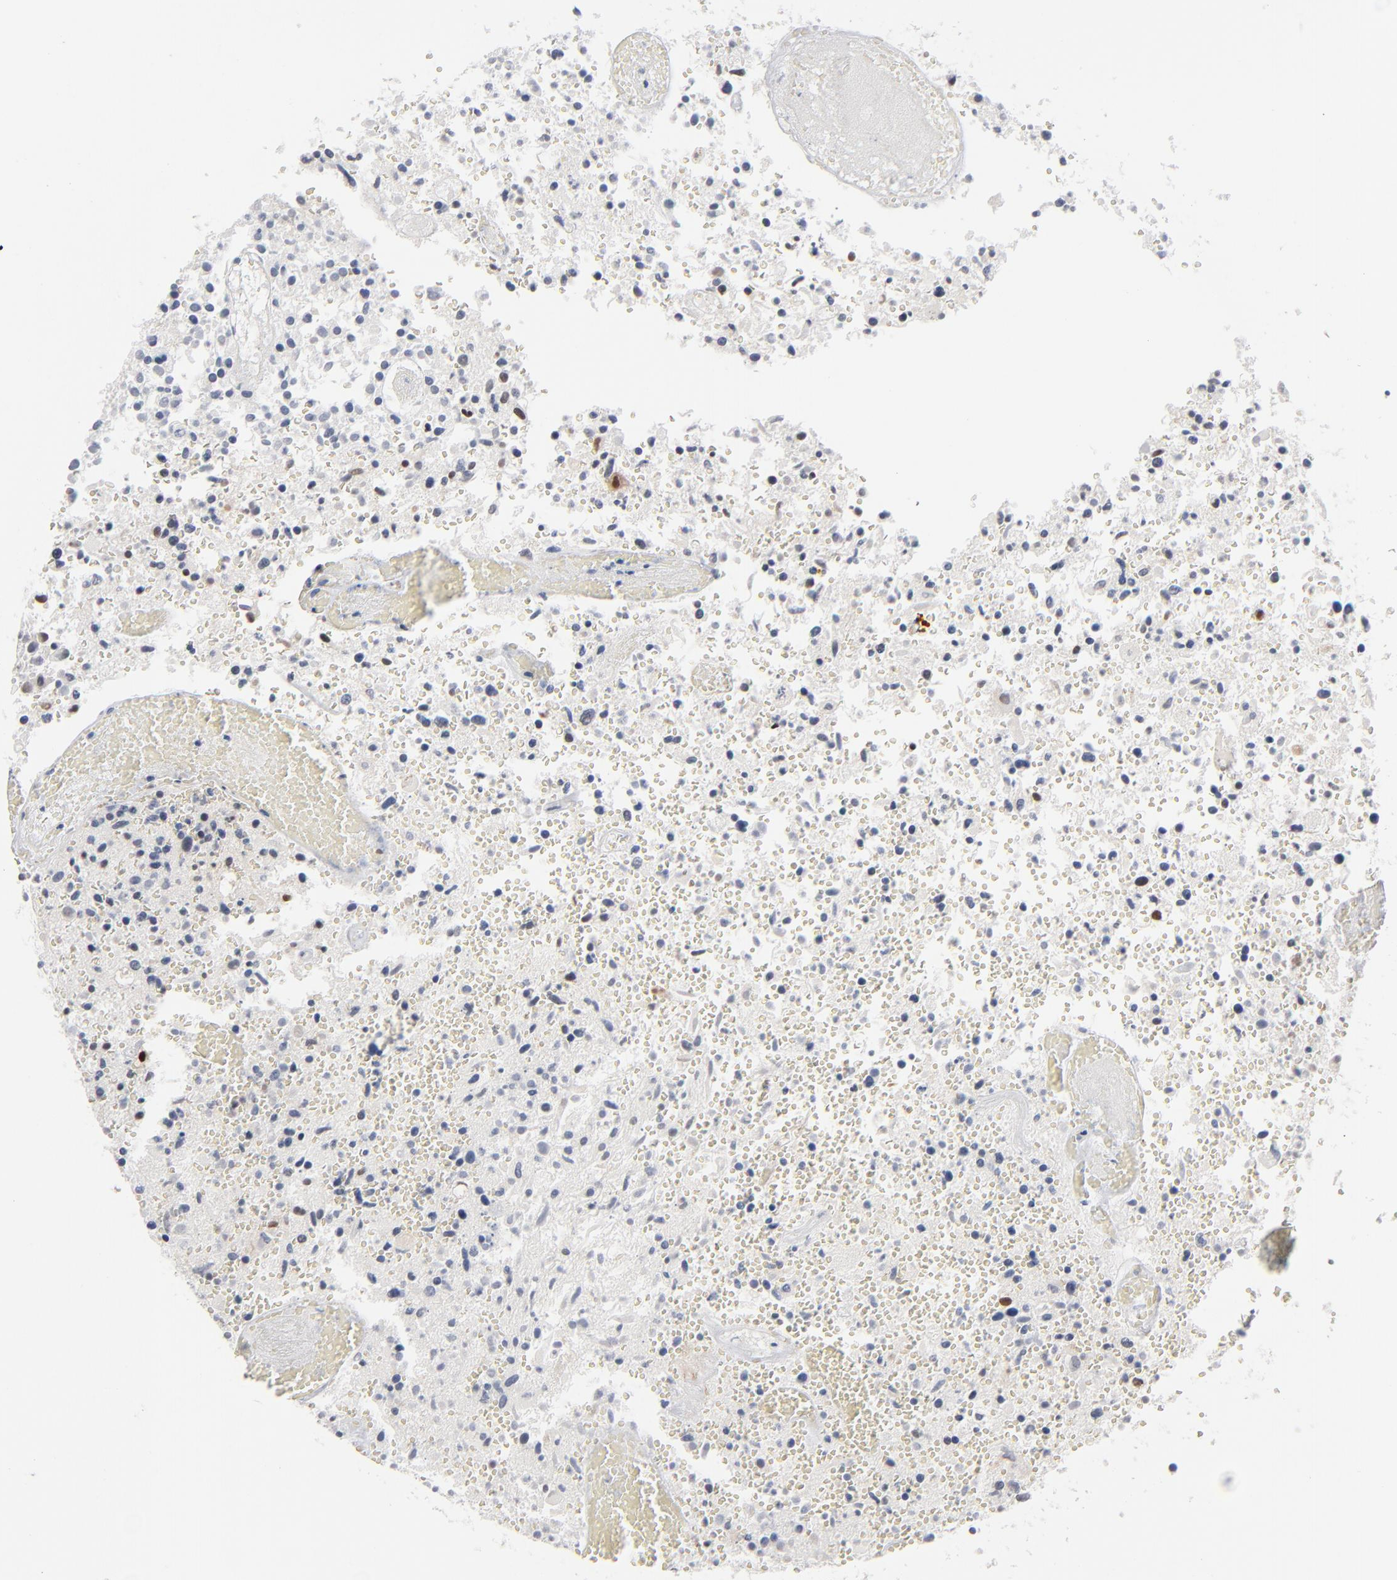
{"staining": {"intensity": "moderate", "quantity": "<25%", "location": "nuclear"}, "tissue": "glioma", "cell_type": "Tumor cells", "image_type": "cancer", "snomed": [{"axis": "morphology", "description": "Glioma, malignant, High grade"}, {"axis": "topography", "description": "Brain"}], "caption": "High-power microscopy captured an immunohistochemistry image of glioma, revealing moderate nuclear expression in about <25% of tumor cells.", "gene": "IRF9", "patient": {"sex": "male", "age": 72}}